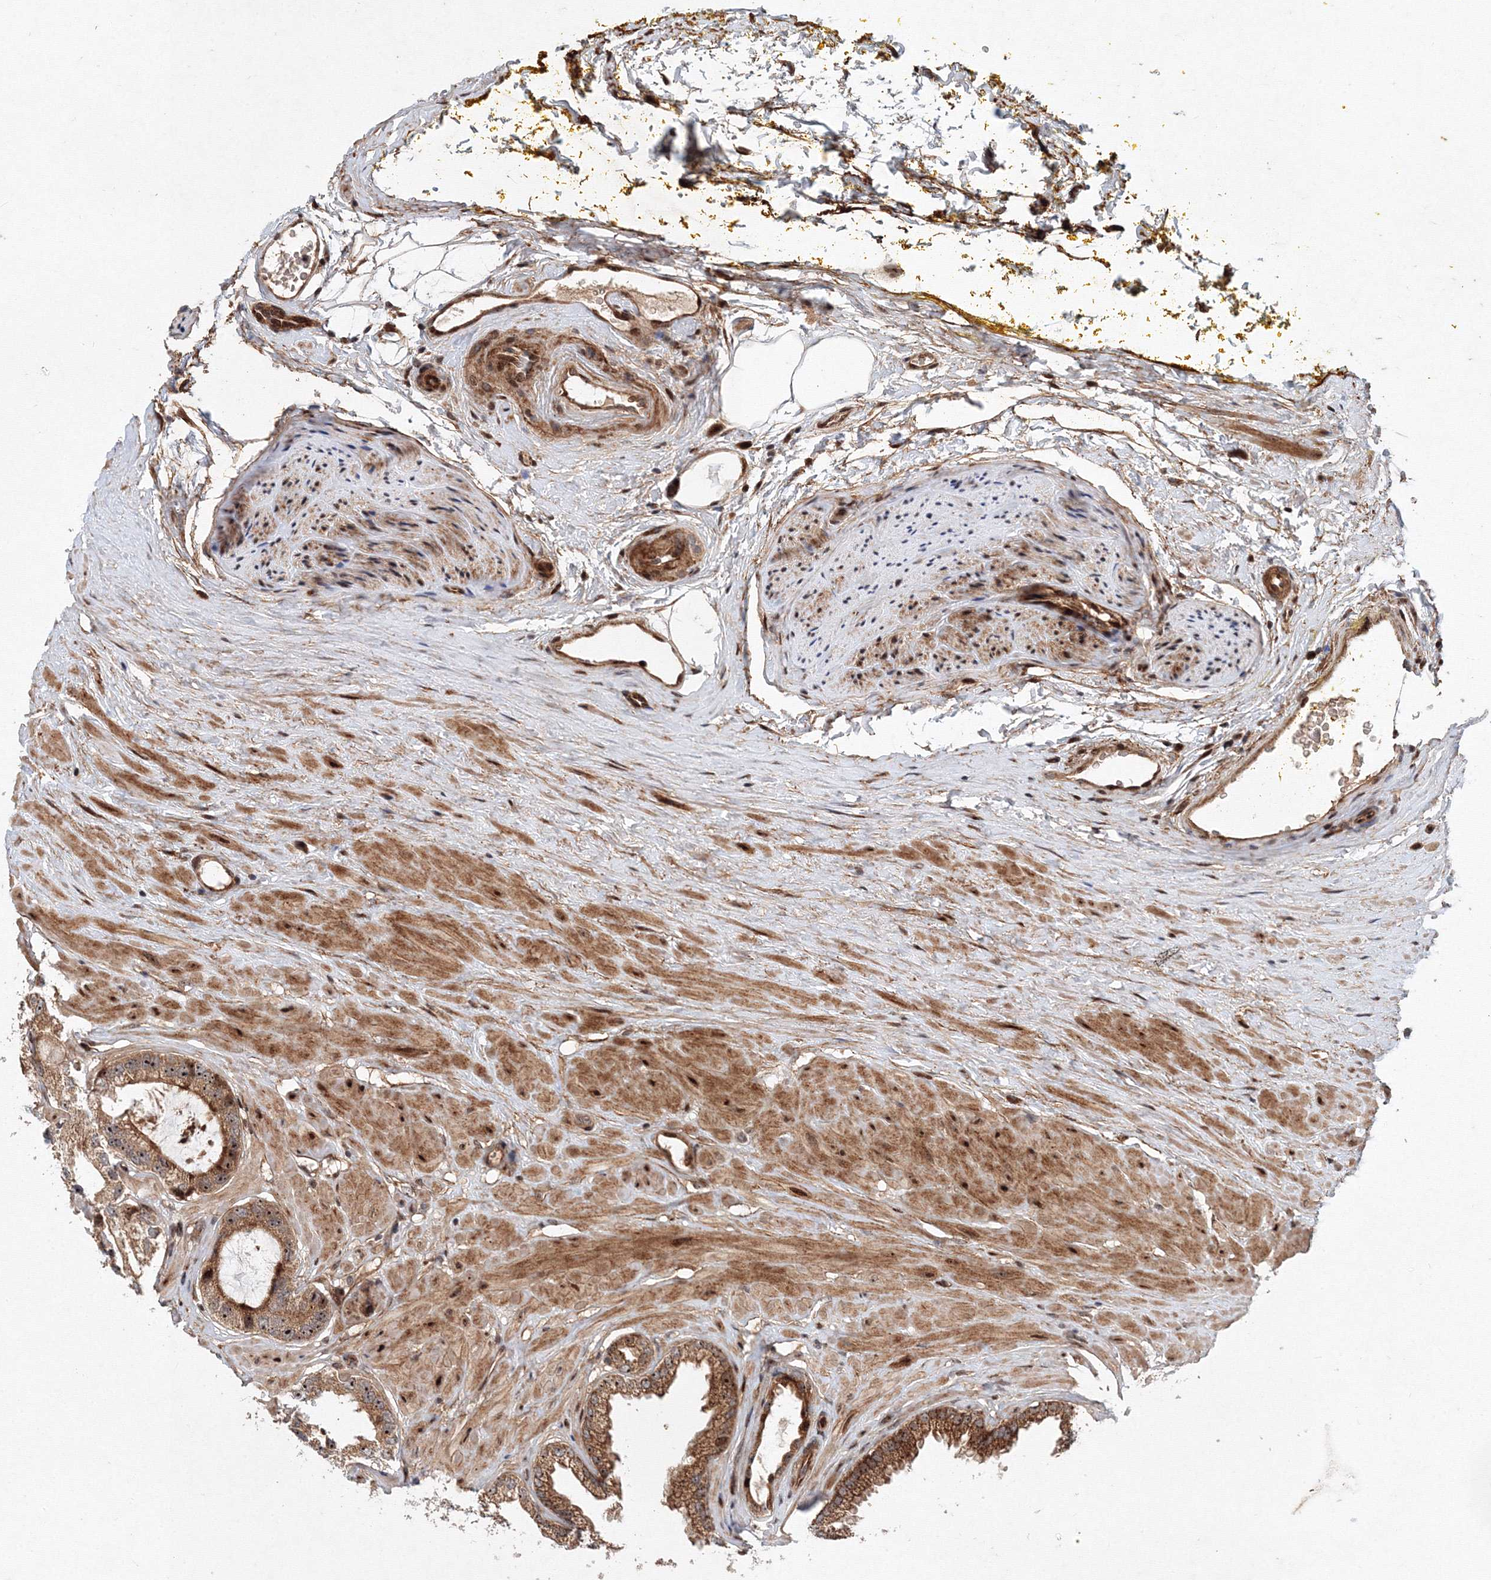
{"staining": {"intensity": "moderate", "quantity": ">75%", "location": "cytoplasmic/membranous,nuclear"}, "tissue": "prostate cancer", "cell_type": "Tumor cells", "image_type": "cancer", "snomed": [{"axis": "morphology", "description": "Adenocarcinoma, High grade"}, {"axis": "topography", "description": "Prostate"}], "caption": "Protein expression analysis of human prostate cancer (adenocarcinoma (high-grade)) reveals moderate cytoplasmic/membranous and nuclear staining in approximately >75% of tumor cells. (Brightfield microscopy of DAB IHC at high magnification).", "gene": "ANKAR", "patient": {"sex": "male", "age": 59}}